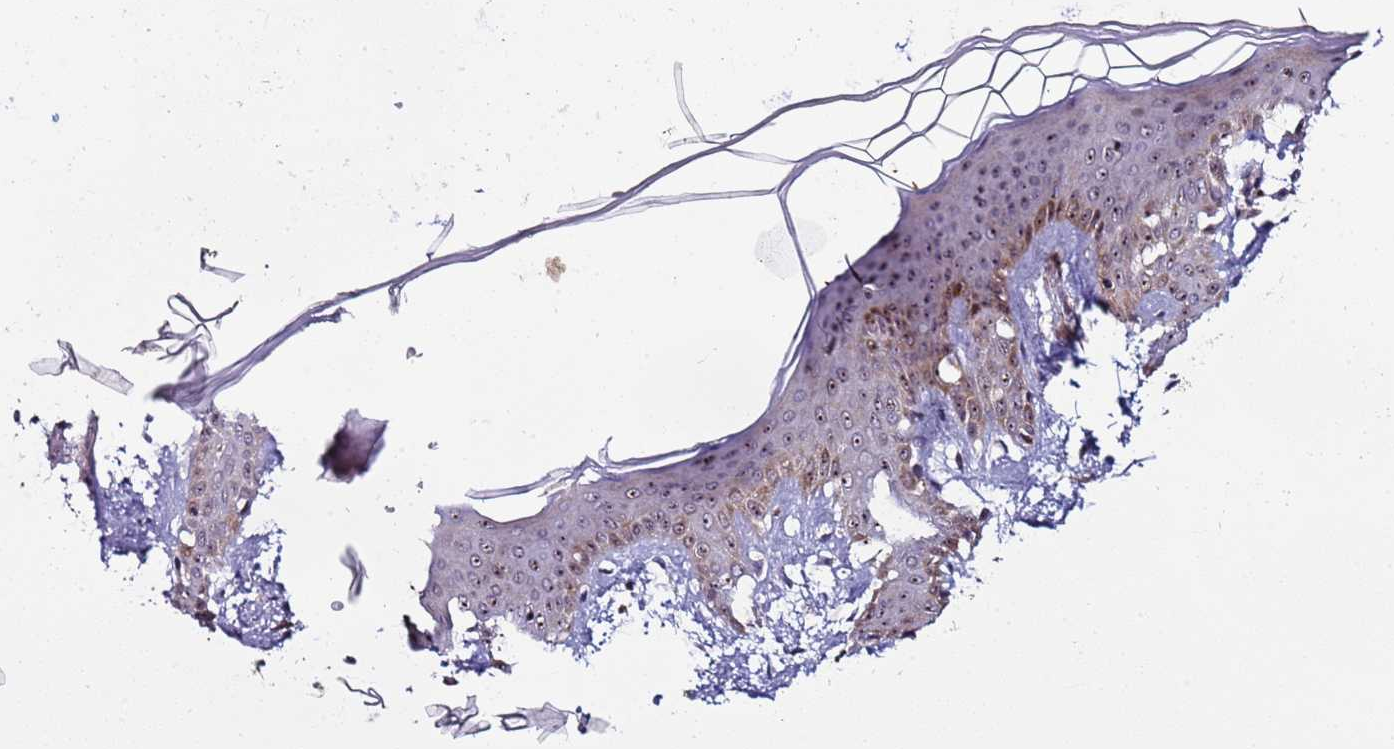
{"staining": {"intensity": "weak", "quantity": ">75%", "location": "nuclear"}, "tissue": "skin", "cell_type": "Fibroblasts", "image_type": "normal", "snomed": [{"axis": "morphology", "description": "Normal tissue, NOS"}, {"axis": "topography", "description": "Skin"}], "caption": "There is low levels of weak nuclear staining in fibroblasts of benign skin, as demonstrated by immunohistochemical staining (brown color).", "gene": "KRI1", "patient": {"sex": "male", "age": 36}}